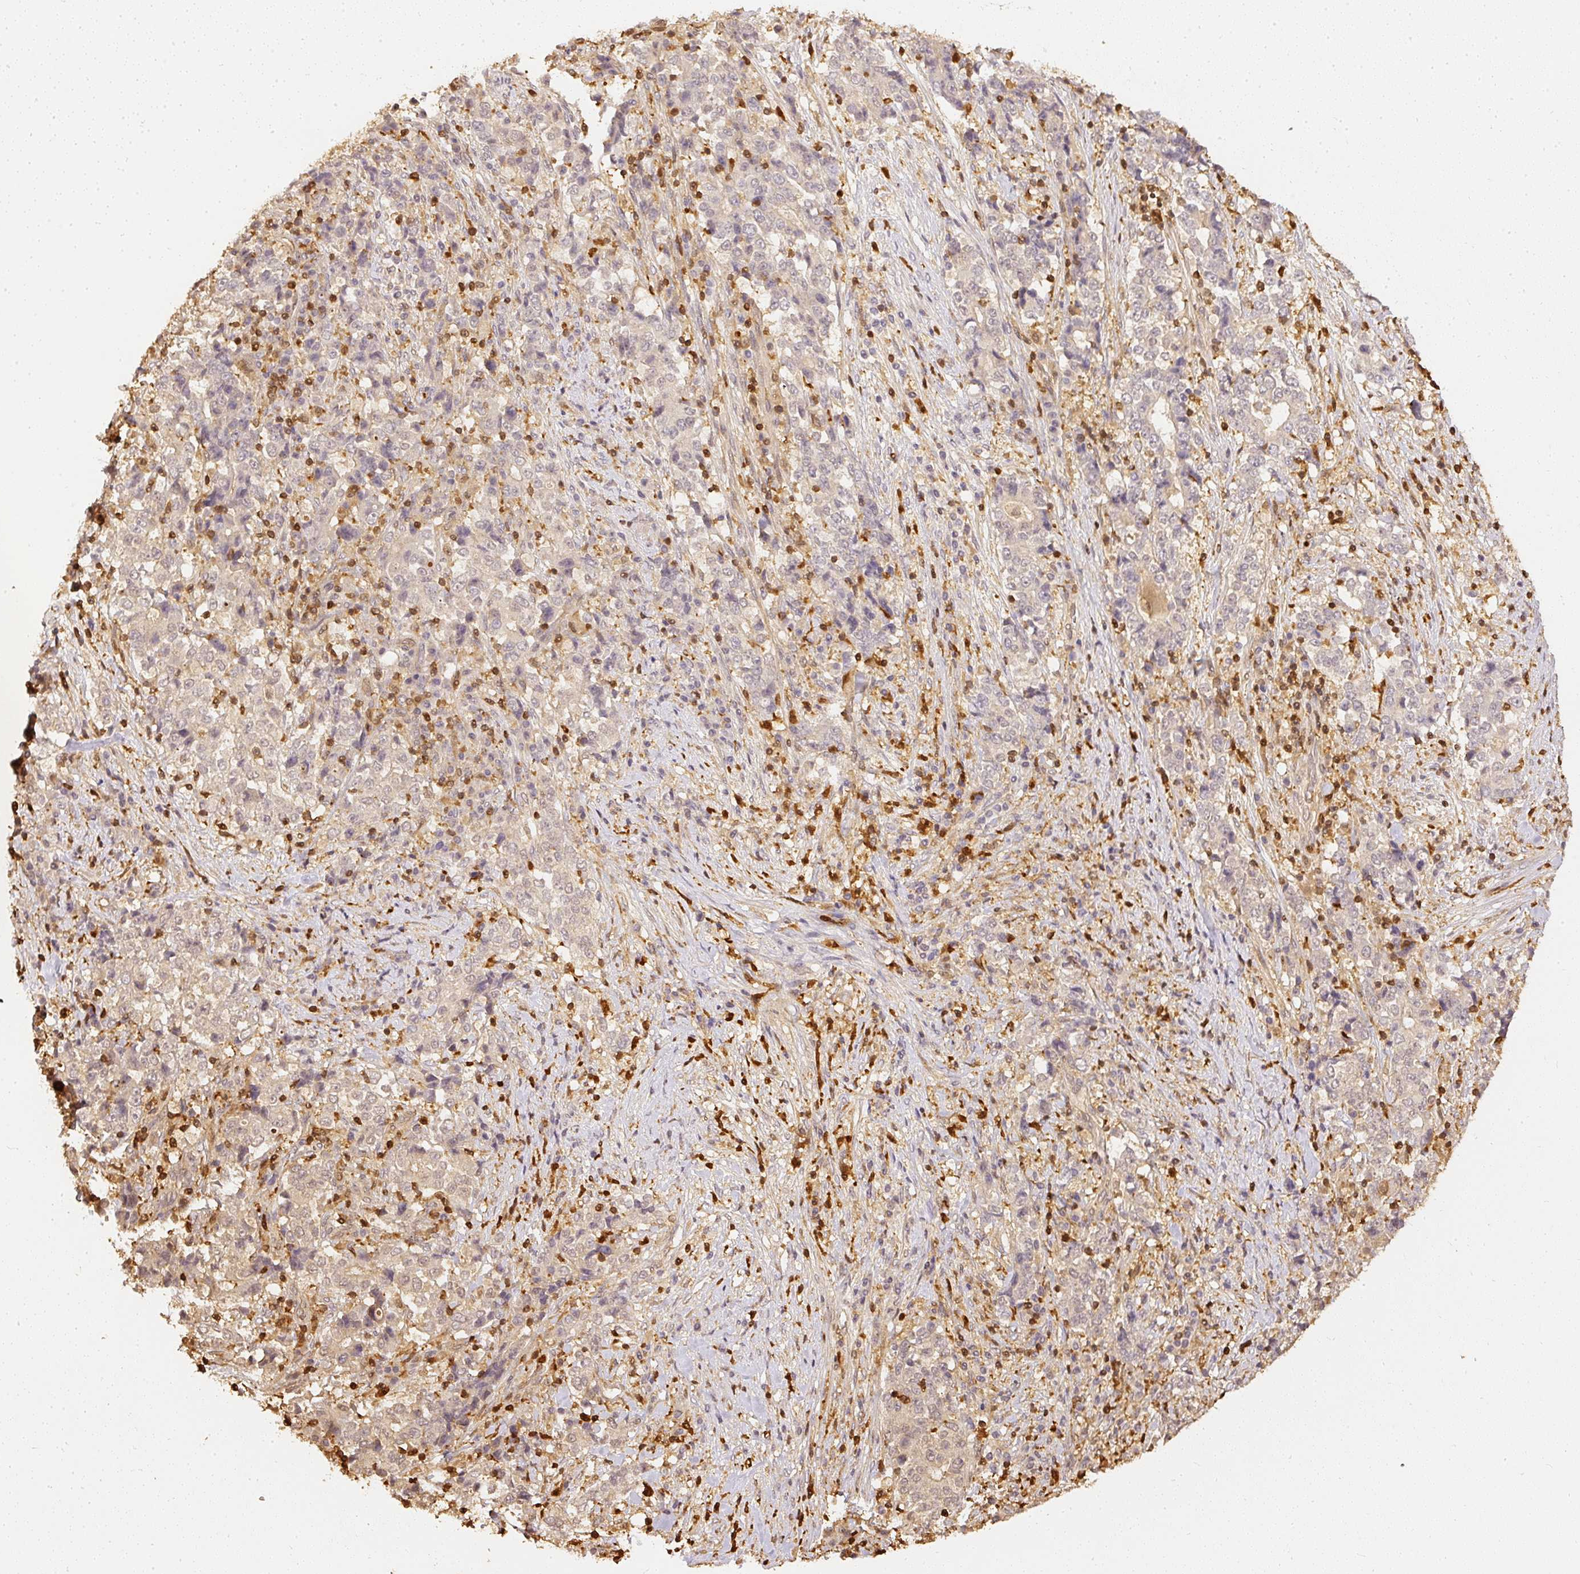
{"staining": {"intensity": "negative", "quantity": "none", "location": "none"}, "tissue": "stomach cancer", "cell_type": "Tumor cells", "image_type": "cancer", "snomed": [{"axis": "morphology", "description": "Normal tissue, NOS"}, {"axis": "morphology", "description": "Adenocarcinoma, NOS"}, {"axis": "topography", "description": "Stomach, upper"}, {"axis": "topography", "description": "Stomach"}], "caption": "Stomach cancer was stained to show a protein in brown. There is no significant positivity in tumor cells. (DAB (3,3'-diaminobenzidine) IHC with hematoxylin counter stain).", "gene": "PFN1", "patient": {"sex": "male", "age": 59}}